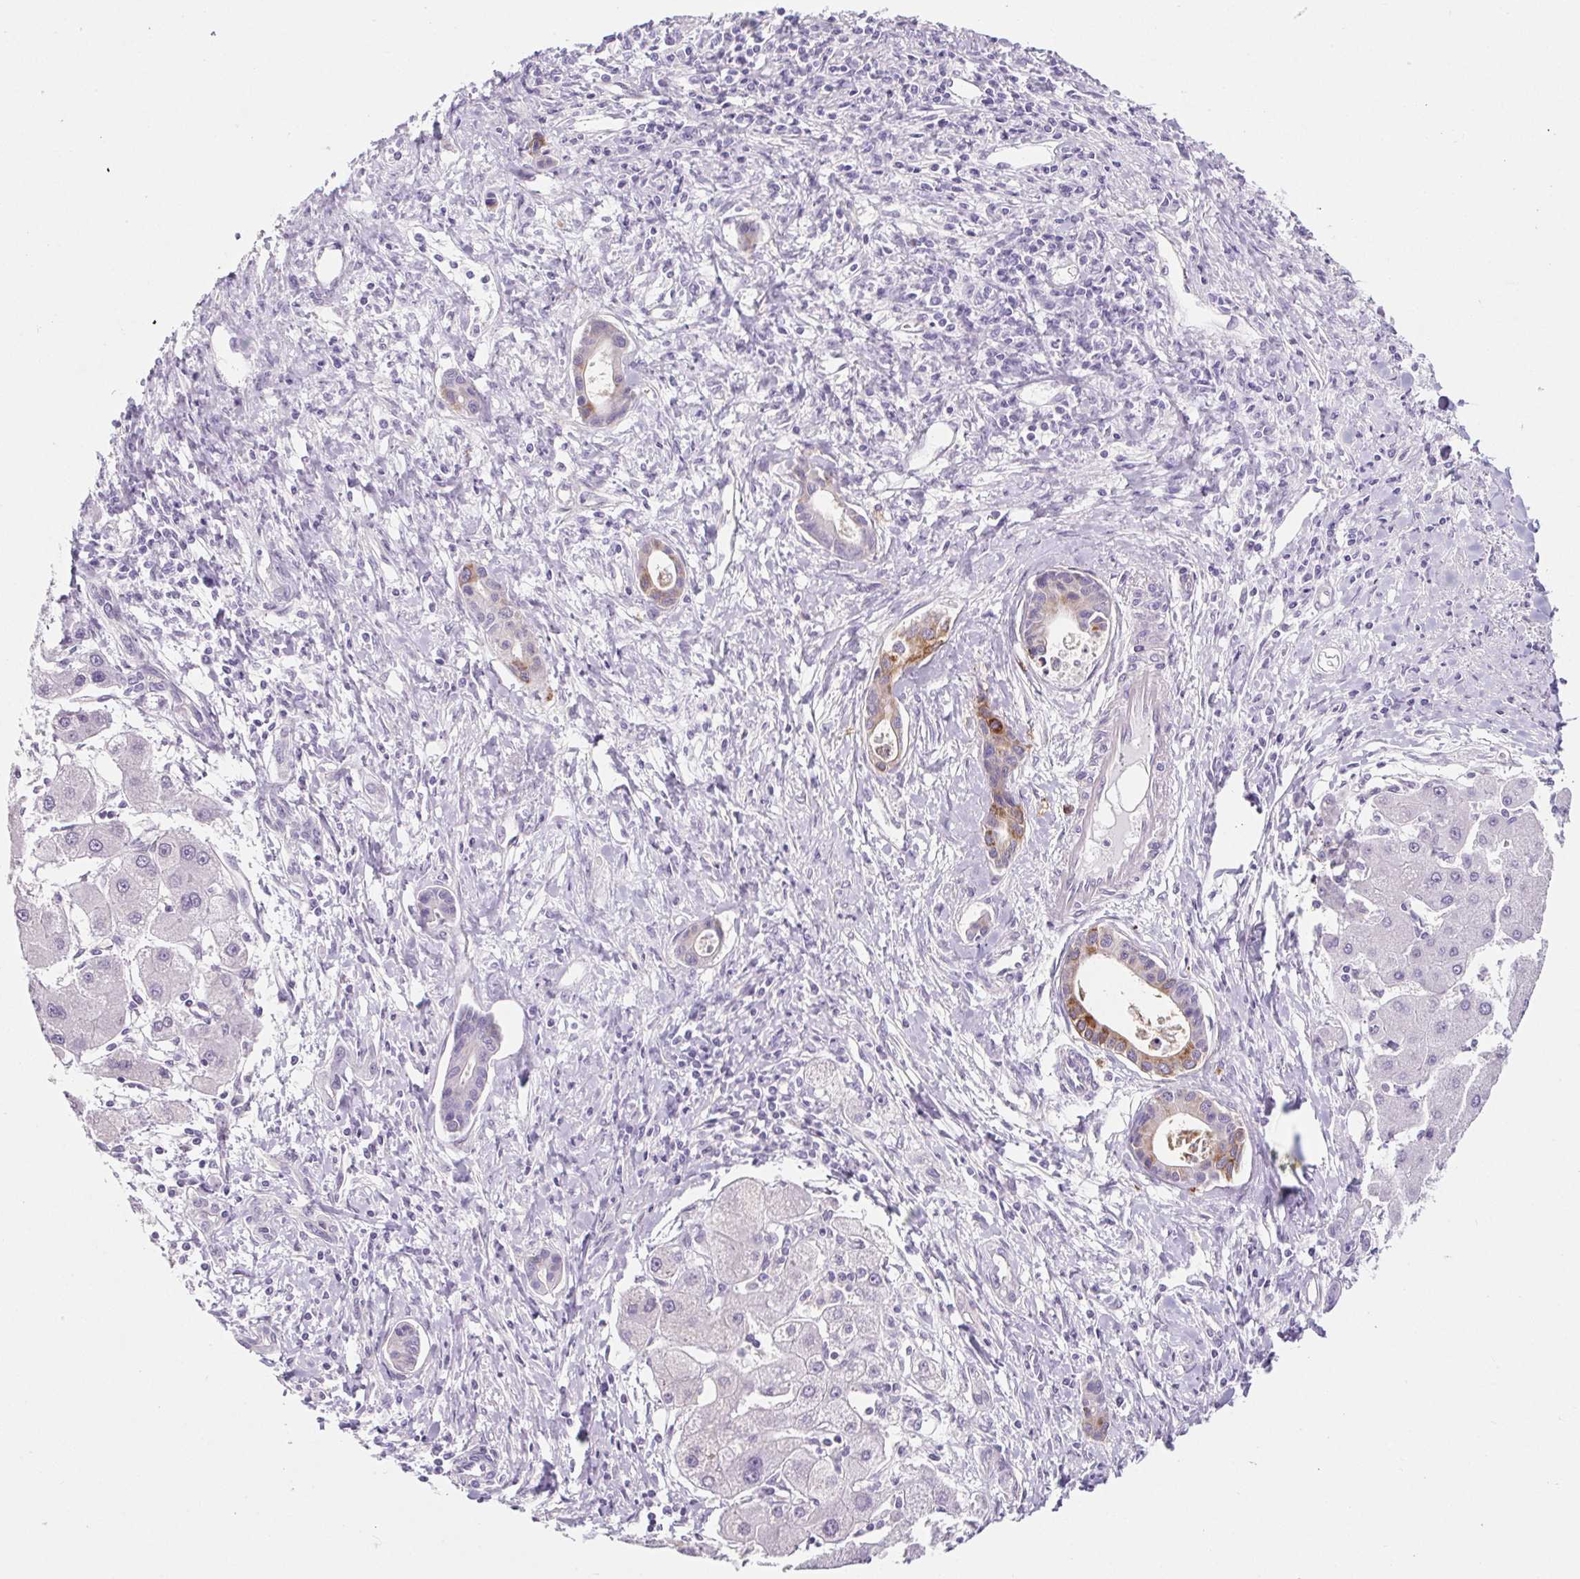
{"staining": {"intensity": "moderate", "quantity": "25%-75%", "location": "cytoplasmic/membranous"}, "tissue": "liver cancer", "cell_type": "Tumor cells", "image_type": "cancer", "snomed": [{"axis": "morphology", "description": "Cholangiocarcinoma"}, {"axis": "topography", "description": "Liver"}], "caption": "High-magnification brightfield microscopy of liver cancer (cholangiocarcinoma) stained with DAB (3,3'-diaminobenzidine) (brown) and counterstained with hematoxylin (blue). tumor cells exhibit moderate cytoplasmic/membranous positivity is present in about25%-75% of cells.", "gene": "BCAS1", "patient": {"sex": "male", "age": 66}}